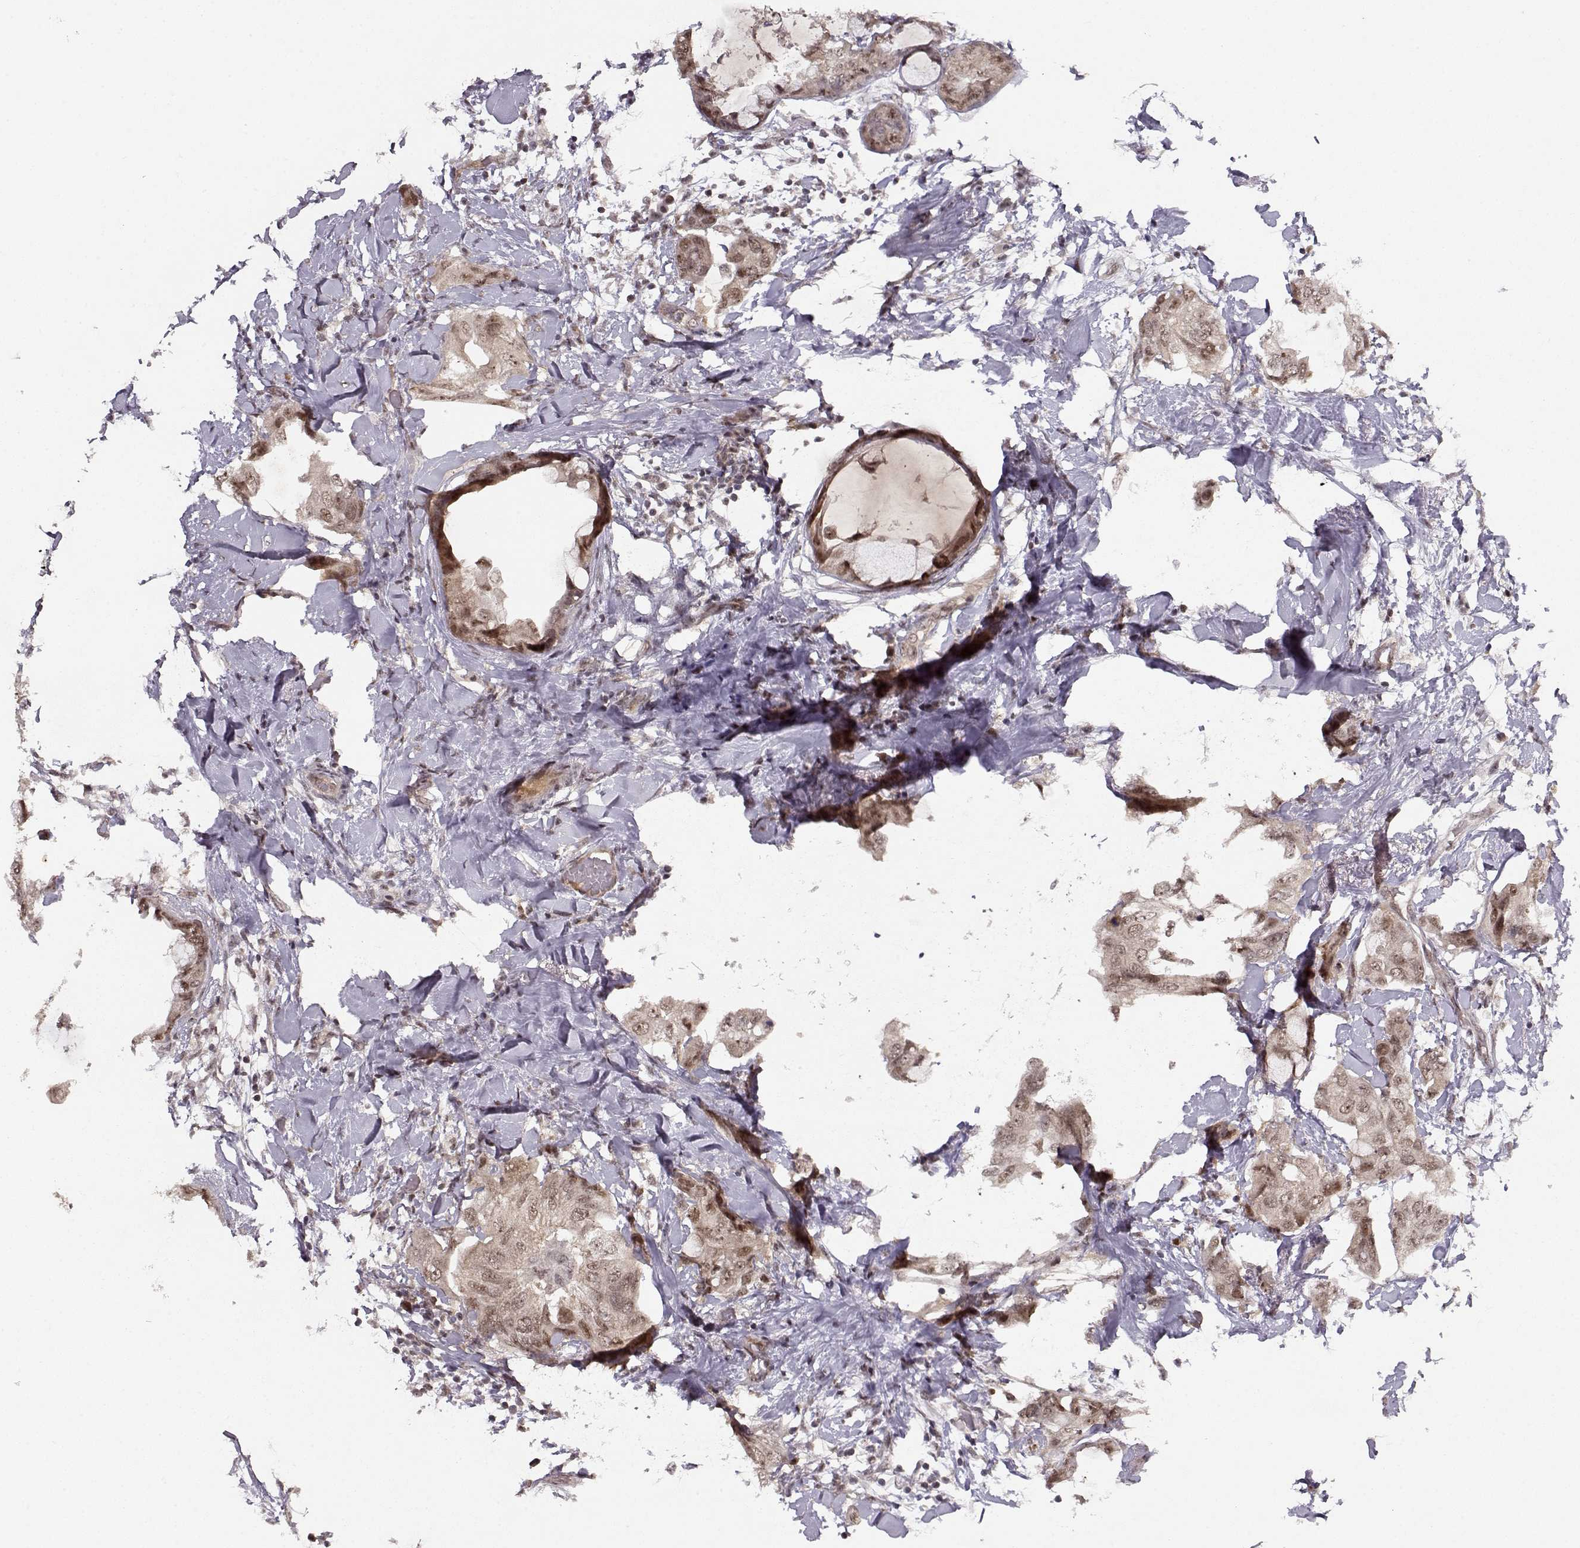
{"staining": {"intensity": "moderate", "quantity": ">75%", "location": "cytoplasmic/membranous,nuclear"}, "tissue": "breast cancer", "cell_type": "Tumor cells", "image_type": "cancer", "snomed": [{"axis": "morphology", "description": "Normal tissue, NOS"}, {"axis": "morphology", "description": "Duct carcinoma"}, {"axis": "topography", "description": "Breast"}], "caption": "This micrograph shows breast intraductal carcinoma stained with immunohistochemistry to label a protein in brown. The cytoplasmic/membranous and nuclear of tumor cells show moderate positivity for the protein. Nuclei are counter-stained blue.", "gene": "CSNK2A1", "patient": {"sex": "female", "age": 40}}